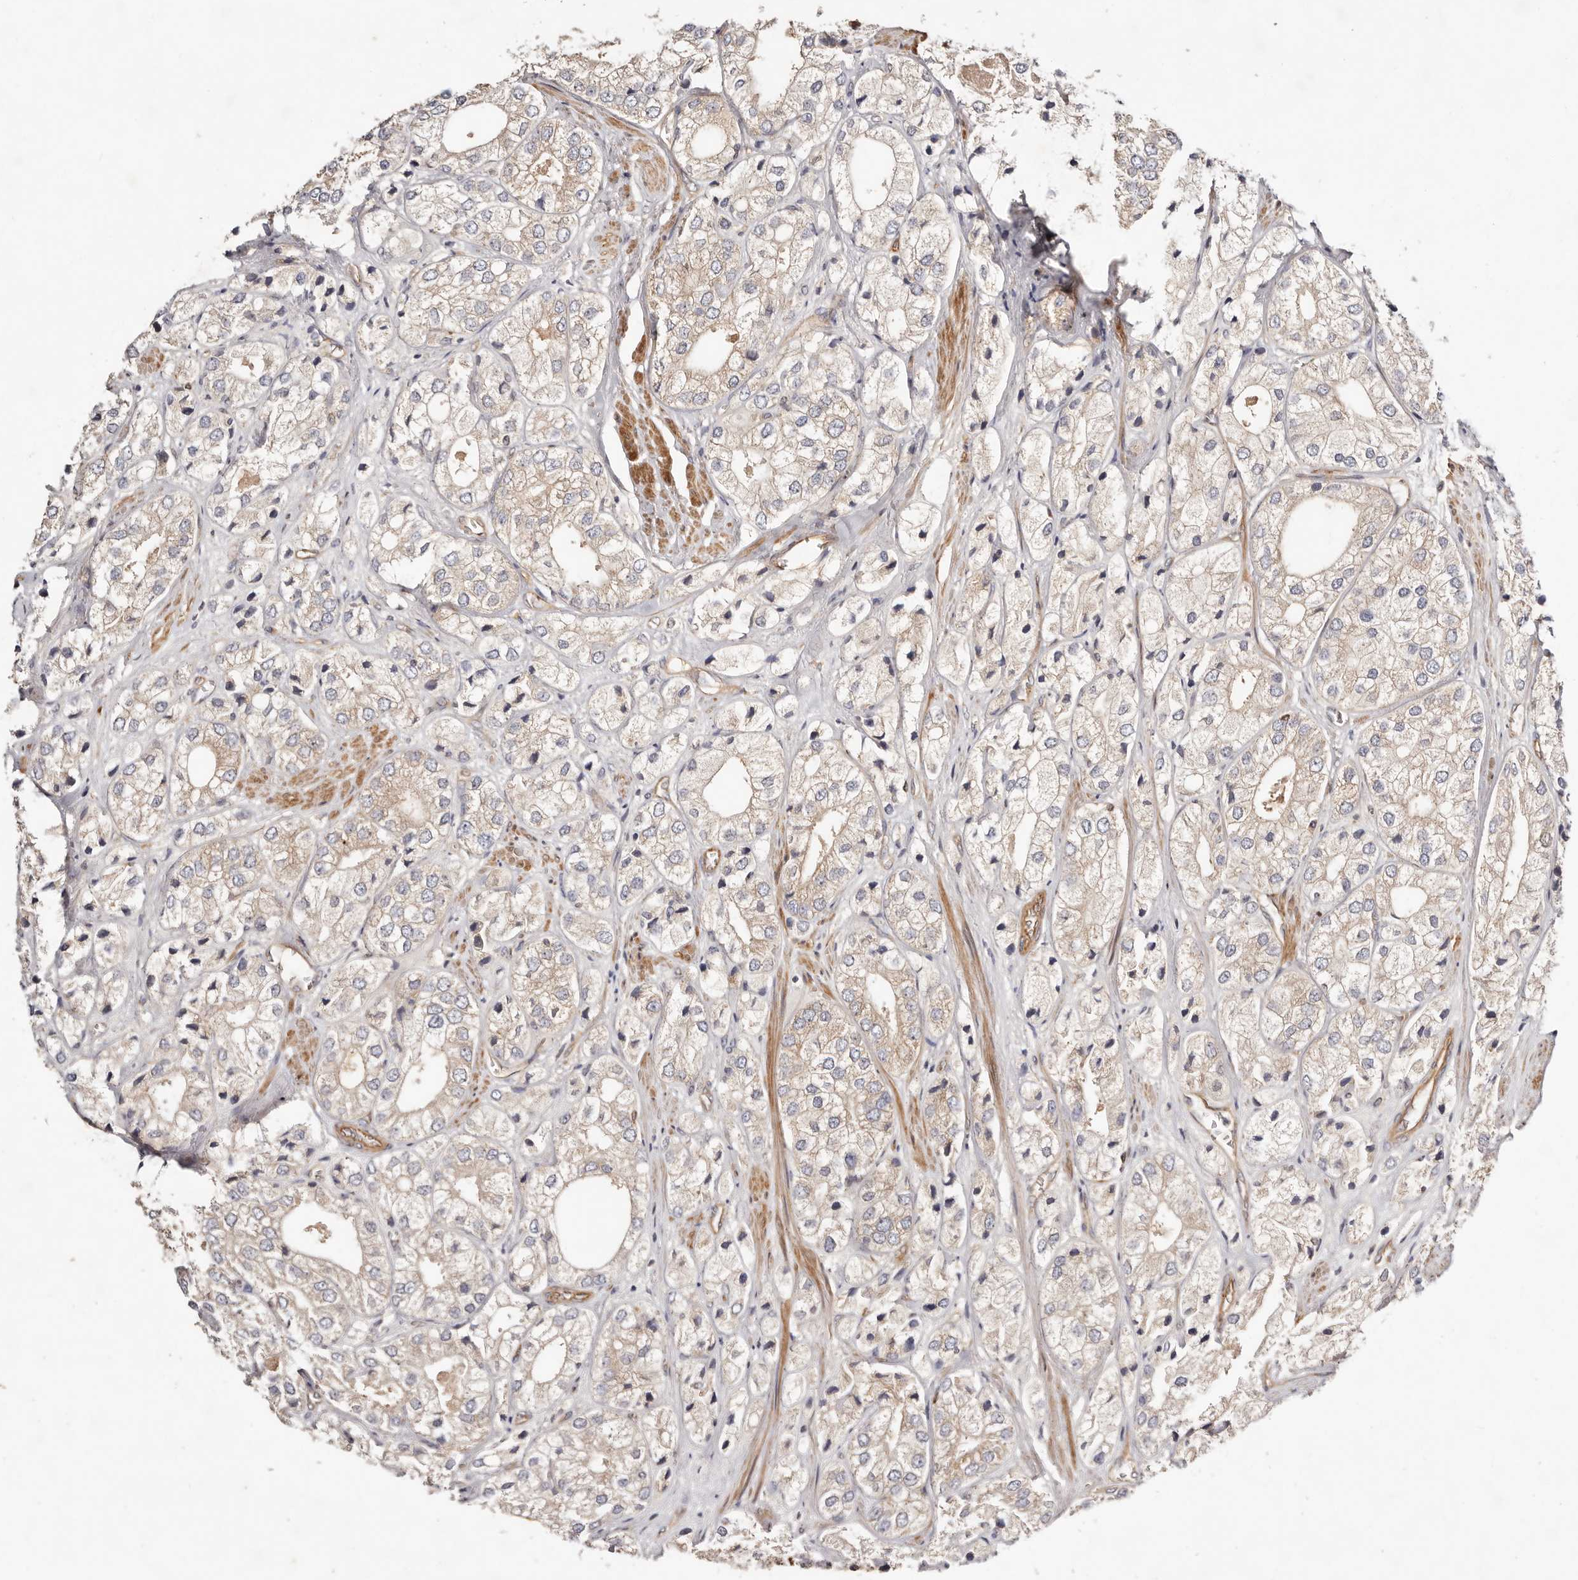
{"staining": {"intensity": "weak", "quantity": "25%-75%", "location": "cytoplasmic/membranous"}, "tissue": "prostate cancer", "cell_type": "Tumor cells", "image_type": "cancer", "snomed": [{"axis": "morphology", "description": "Adenocarcinoma, High grade"}, {"axis": "topography", "description": "Prostate"}], "caption": "Immunohistochemical staining of human prostate high-grade adenocarcinoma demonstrates weak cytoplasmic/membranous protein positivity in approximately 25%-75% of tumor cells. The staining was performed using DAB to visualize the protein expression in brown, while the nuclei were stained in blue with hematoxylin (Magnification: 20x).", "gene": "MACF1", "patient": {"sex": "male", "age": 50}}